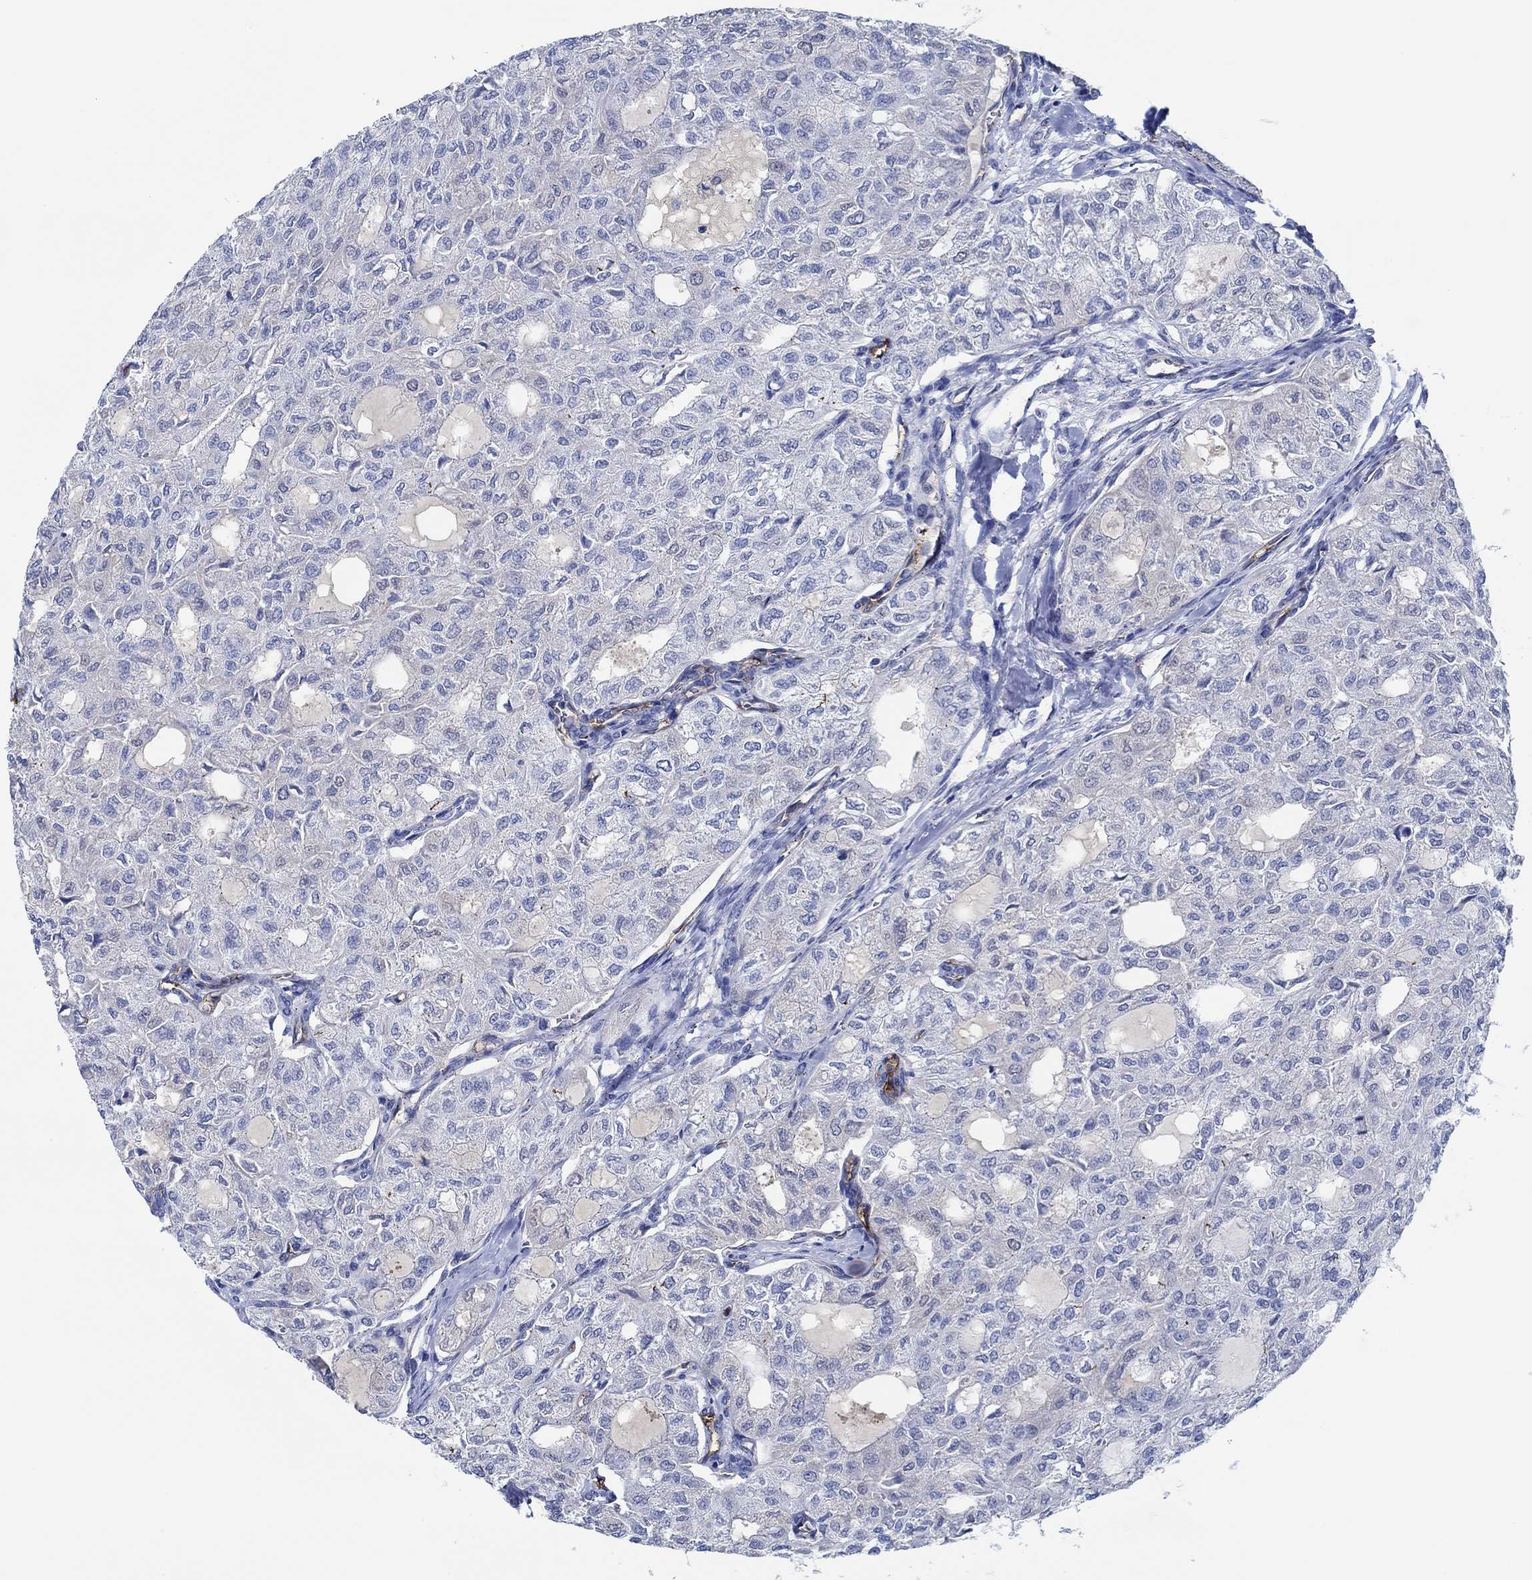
{"staining": {"intensity": "negative", "quantity": "none", "location": "none"}, "tissue": "thyroid cancer", "cell_type": "Tumor cells", "image_type": "cancer", "snomed": [{"axis": "morphology", "description": "Follicular adenoma carcinoma, NOS"}, {"axis": "topography", "description": "Thyroid gland"}], "caption": "This is an IHC micrograph of human follicular adenoma carcinoma (thyroid). There is no expression in tumor cells.", "gene": "CPM", "patient": {"sex": "male", "age": 75}}